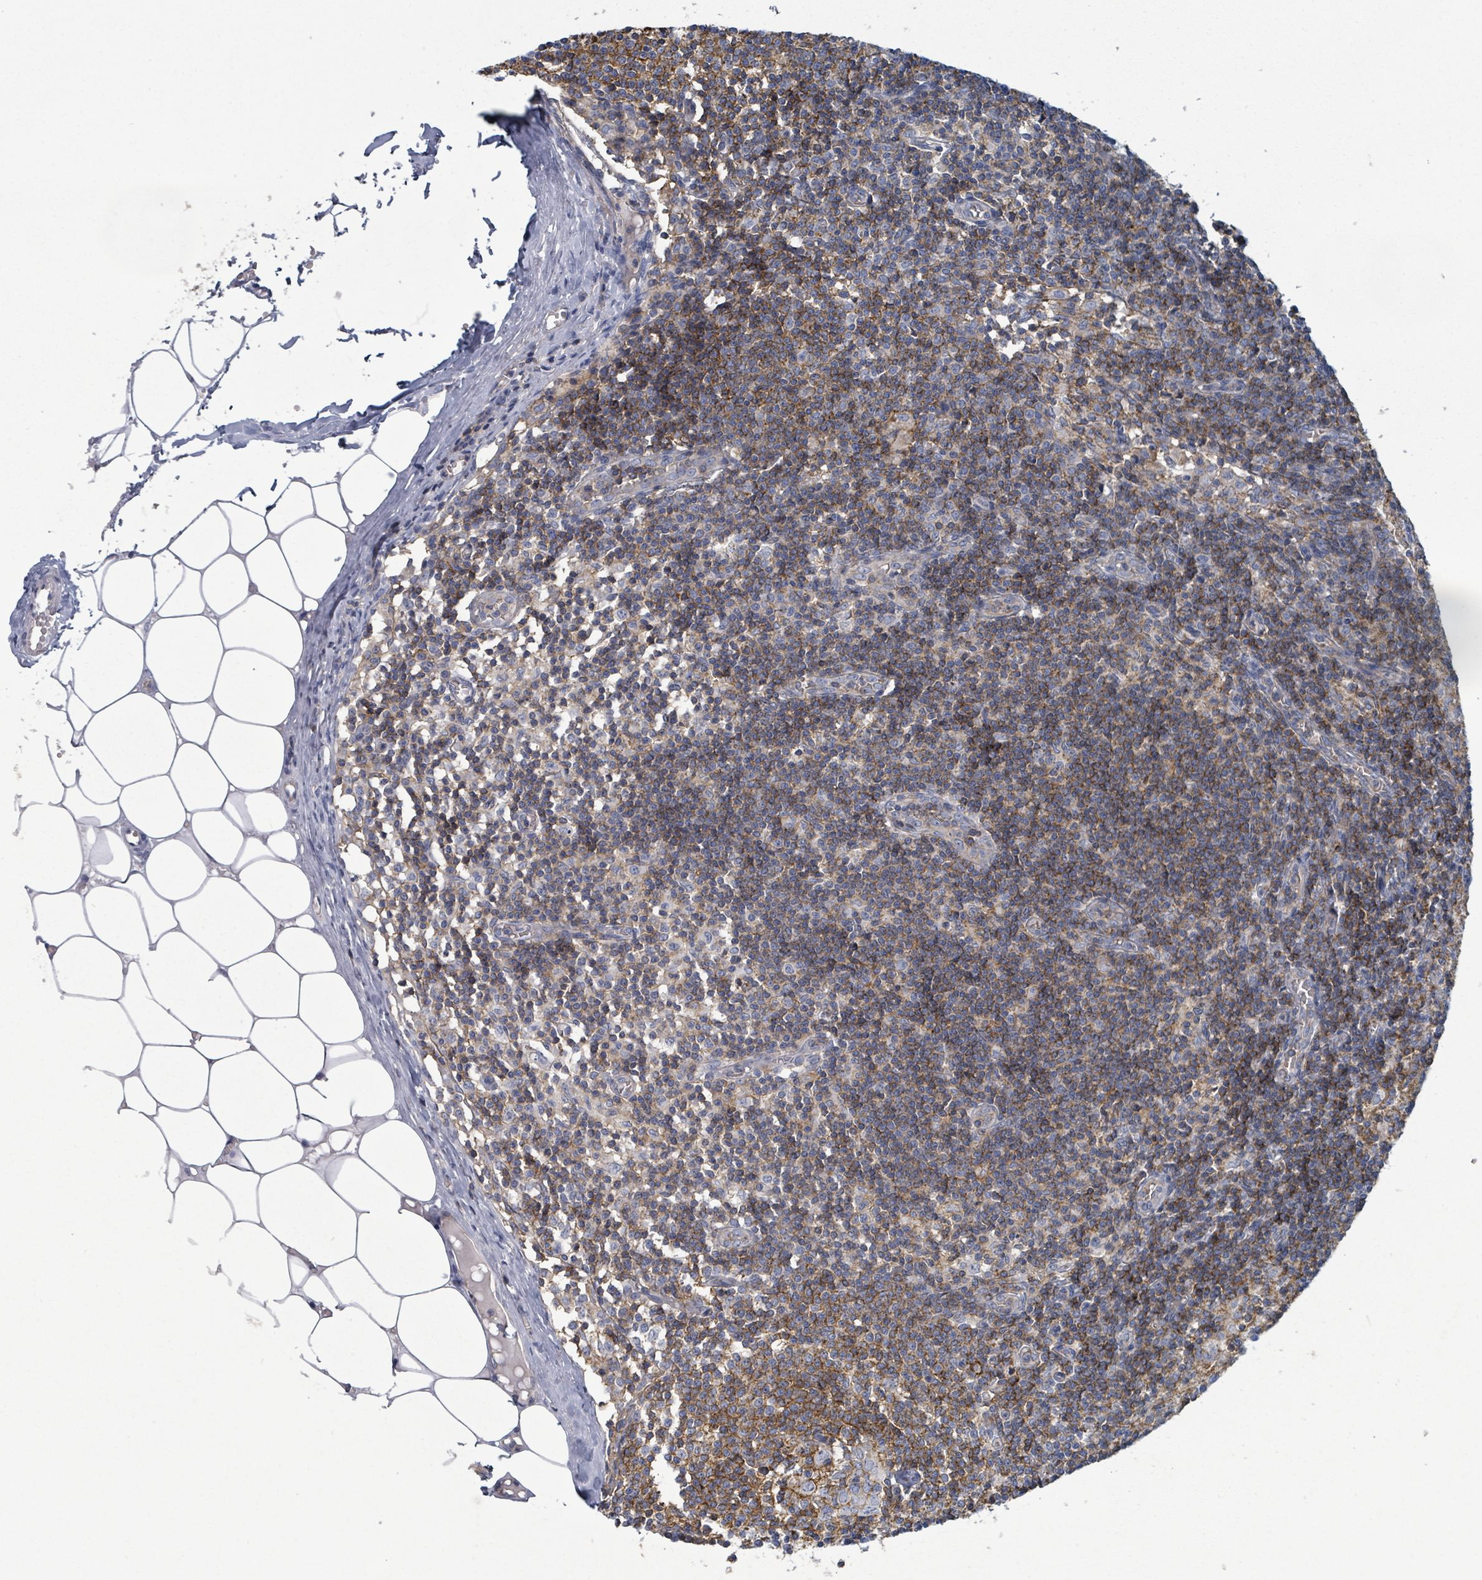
{"staining": {"intensity": "weak", "quantity": "<25%", "location": "cytoplasmic/membranous"}, "tissue": "lymph node", "cell_type": "Germinal center cells", "image_type": "normal", "snomed": [{"axis": "morphology", "description": "Normal tissue, NOS"}, {"axis": "topography", "description": "Lymph node"}], "caption": "This is an immunohistochemistry image of unremarkable human lymph node. There is no positivity in germinal center cells.", "gene": "TNFRSF14", "patient": {"sex": "female", "age": 42}}